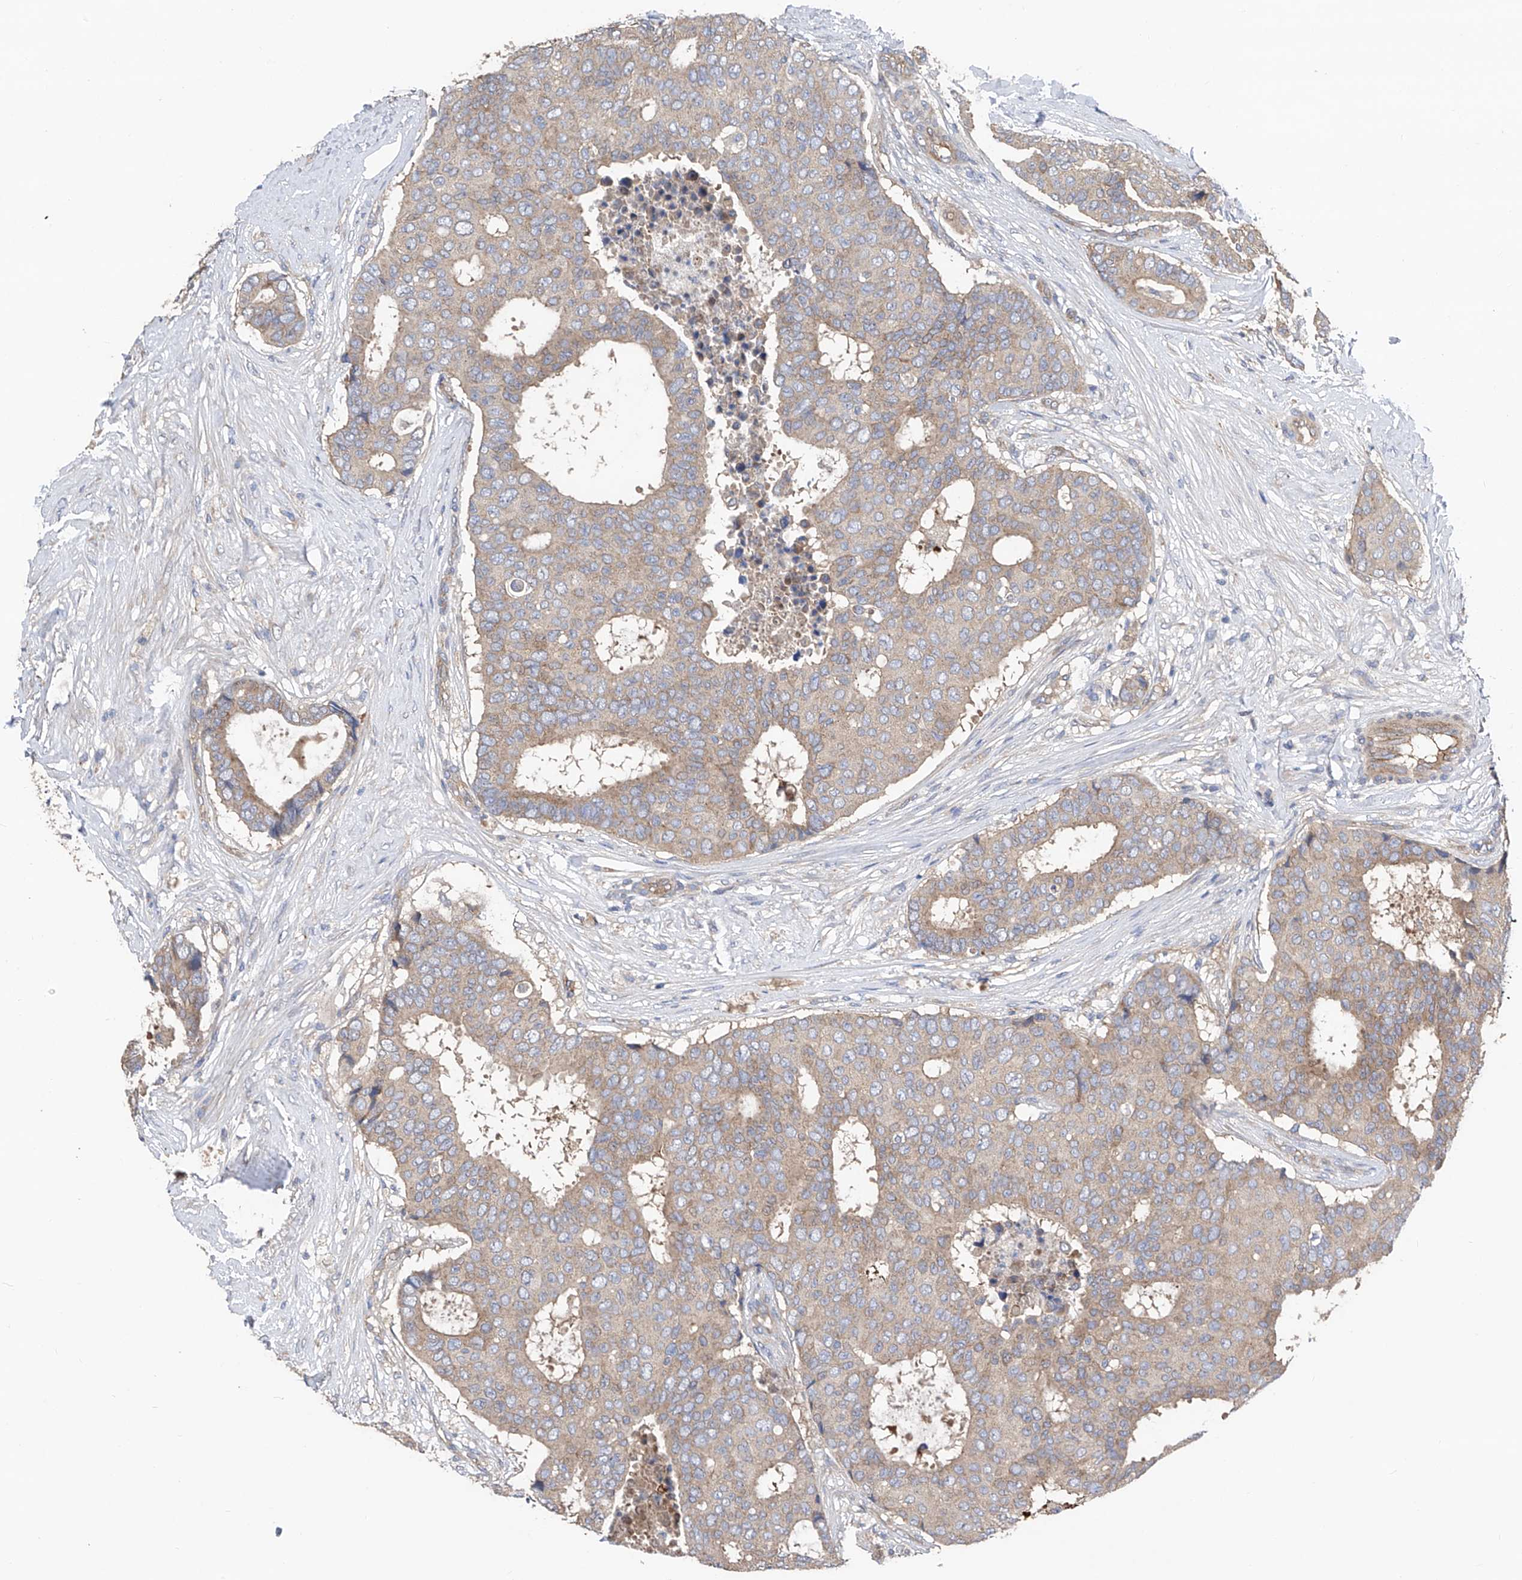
{"staining": {"intensity": "weak", "quantity": "25%-75%", "location": "cytoplasmic/membranous"}, "tissue": "breast cancer", "cell_type": "Tumor cells", "image_type": "cancer", "snomed": [{"axis": "morphology", "description": "Duct carcinoma"}, {"axis": "topography", "description": "Breast"}], "caption": "Human breast cancer stained for a protein (brown) displays weak cytoplasmic/membranous positive staining in about 25%-75% of tumor cells.", "gene": "PTK2", "patient": {"sex": "female", "age": 75}}